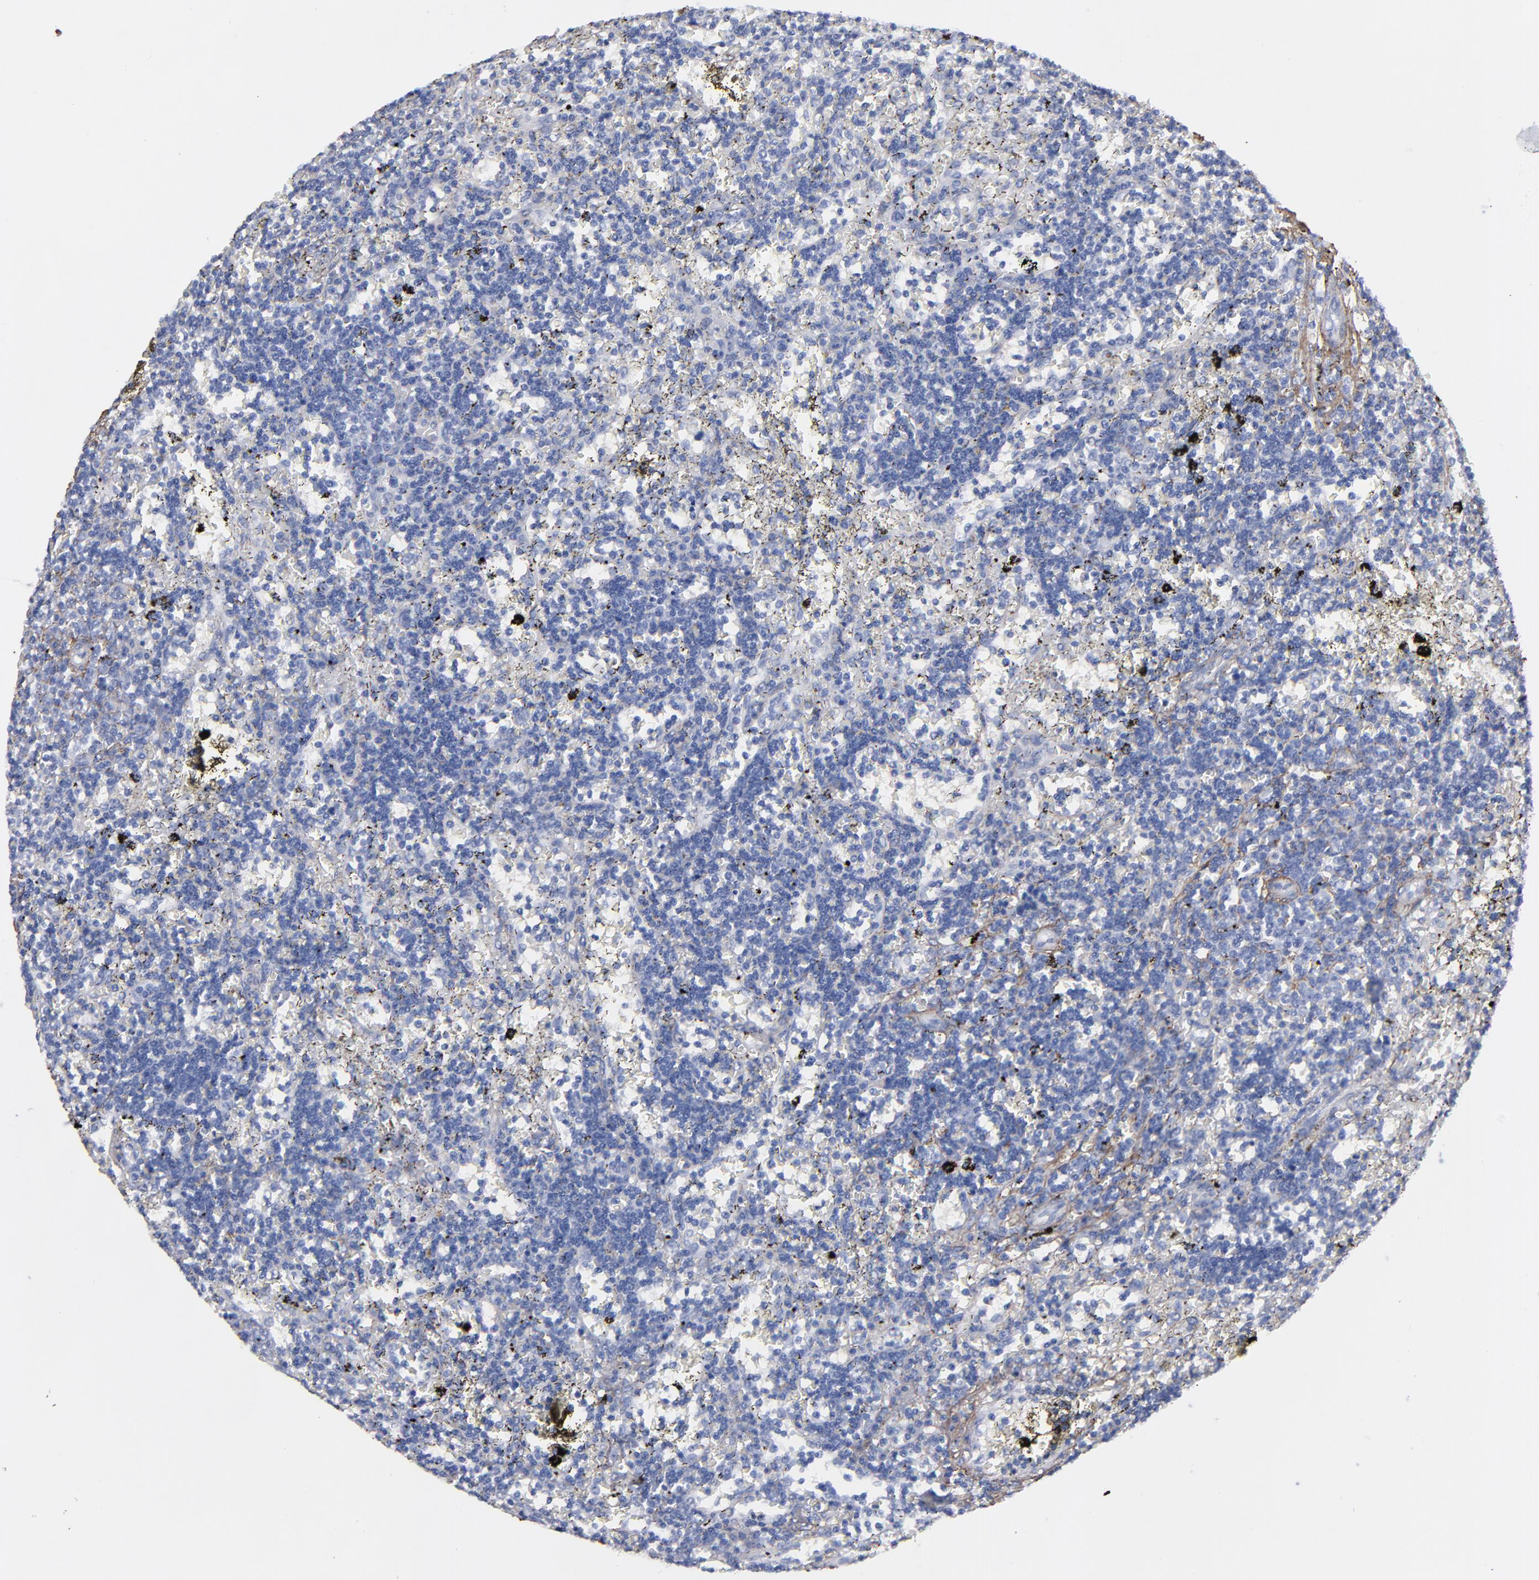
{"staining": {"intensity": "negative", "quantity": "none", "location": "none"}, "tissue": "lymphoma", "cell_type": "Tumor cells", "image_type": "cancer", "snomed": [{"axis": "morphology", "description": "Malignant lymphoma, non-Hodgkin's type, Low grade"}, {"axis": "topography", "description": "Spleen"}], "caption": "A high-resolution micrograph shows immunohistochemistry staining of lymphoma, which reveals no significant expression in tumor cells.", "gene": "EMILIN1", "patient": {"sex": "male", "age": 60}}